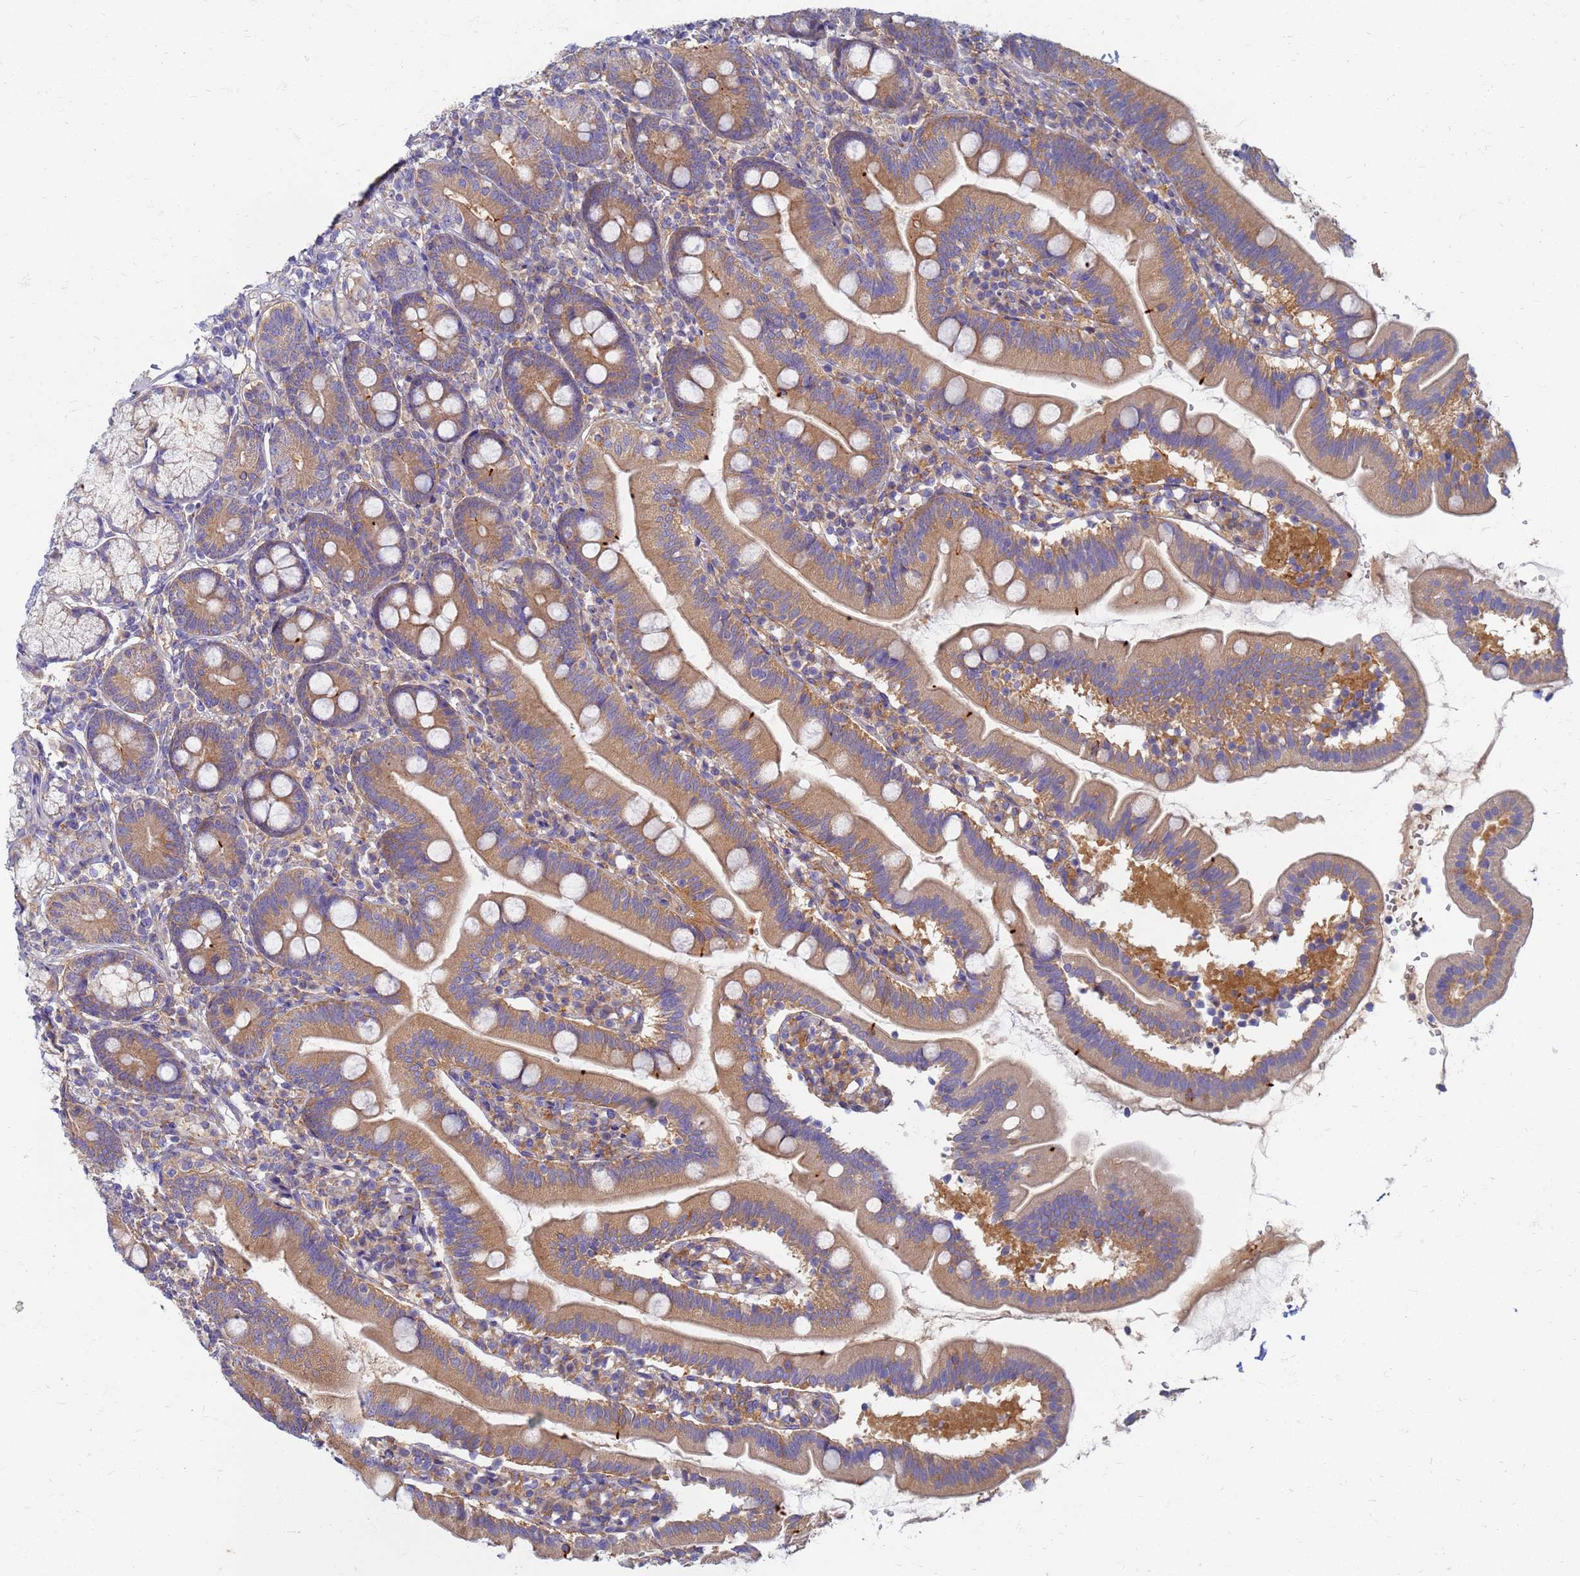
{"staining": {"intensity": "moderate", "quantity": ">75%", "location": "cytoplasmic/membranous"}, "tissue": "duodenum", "cell_type": "Glandular cells", "image_type": "normal", "snomed": [{"axis": "morphology", "description": "Normal tissue, NOS"}, {"axis": "topography", "description": "Duodenum"}], "caption": "The image shows staining of unremarkable duodenum, revealing moderate cytoplasmic/membranous protein staining (brown color) within glandular cells. (DAB = brown stain, brightfield microscopy at high magnification).", "gene": "EEA1", "patient": {"sex": "female", "age": 67}}